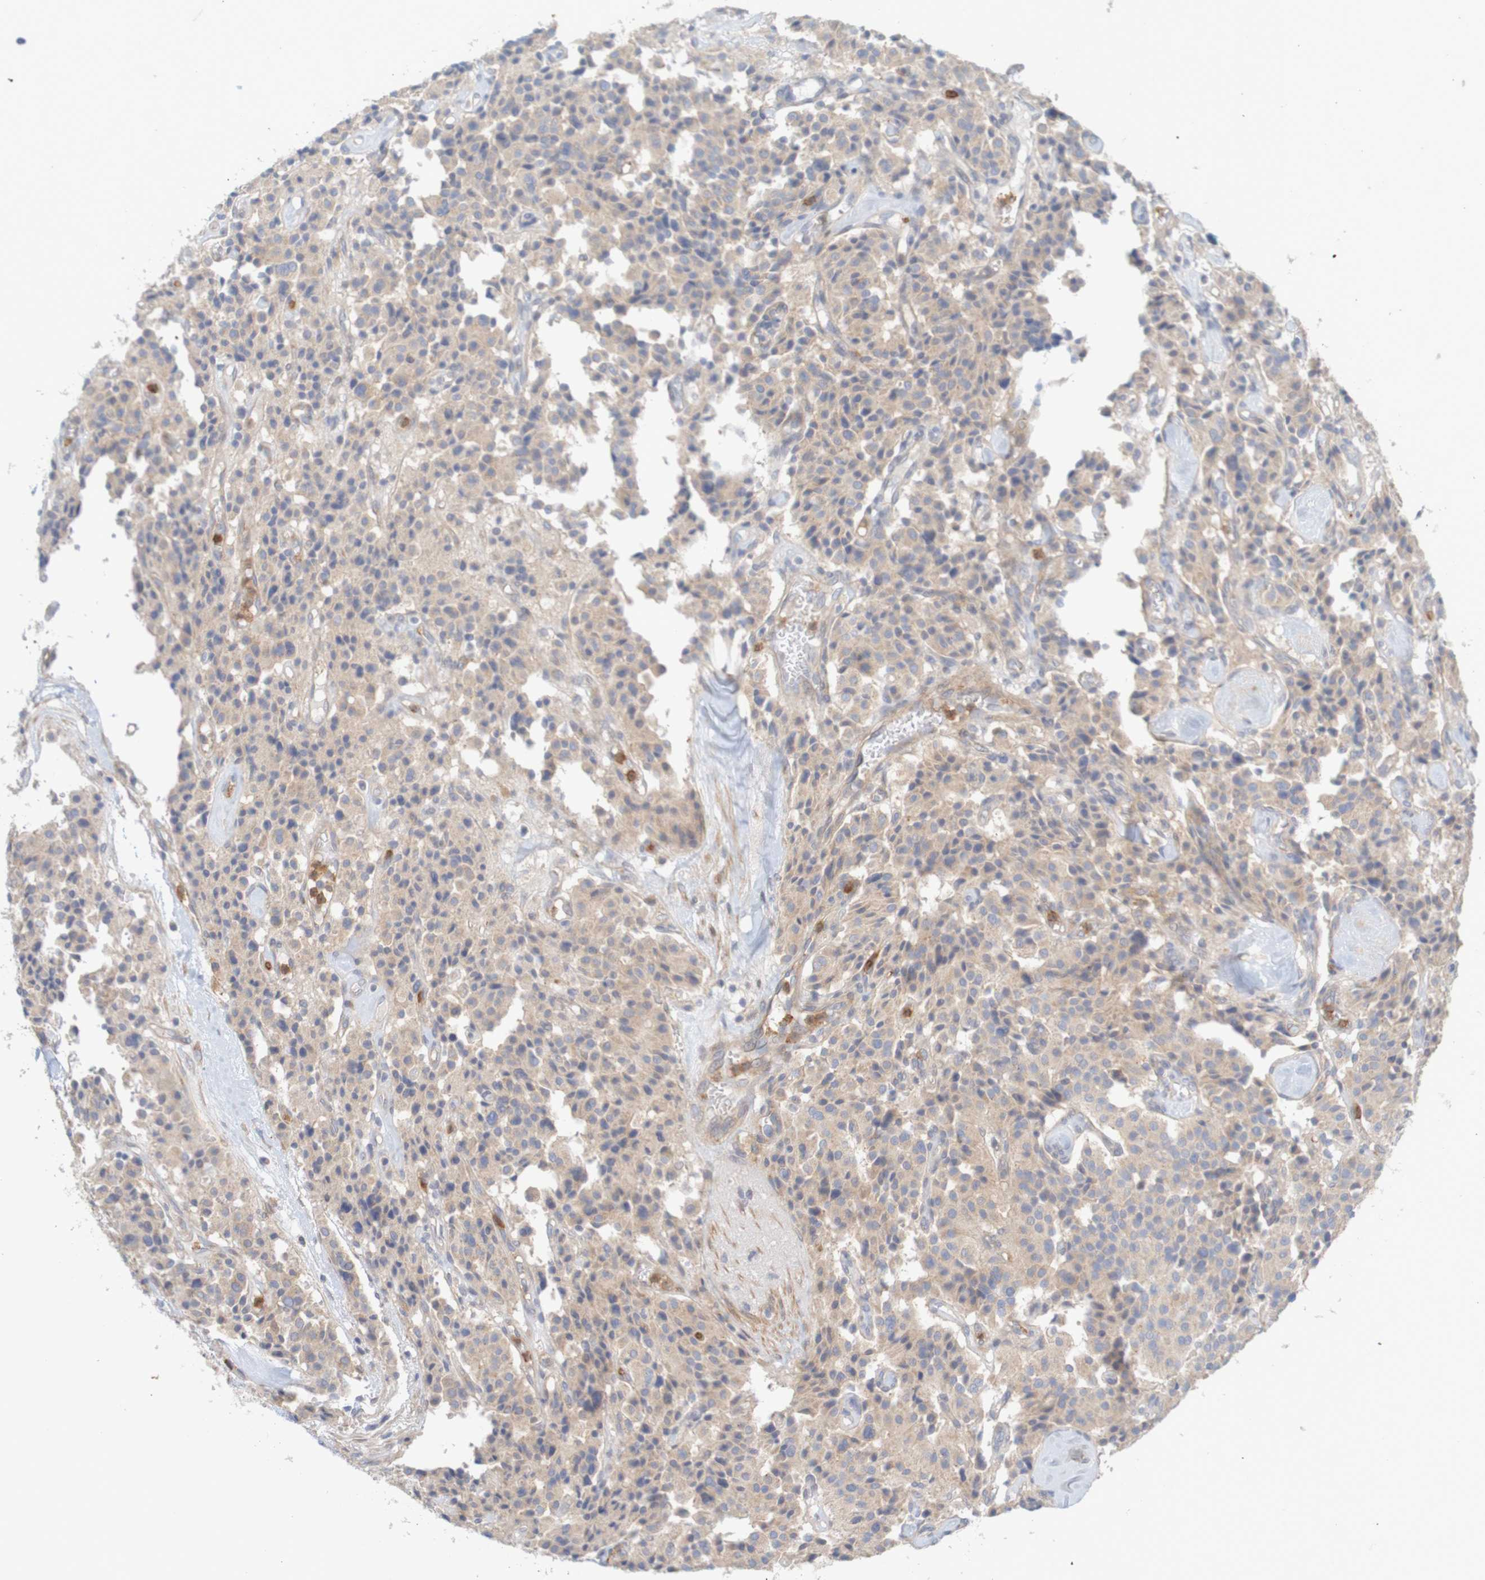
{"staining": {"intensity": "weak", "quantity": ">75%", "location": "cytoplasmic/membranous"}, "tissue": "carcinoid", "cell_type": "Tumor cells", "image_type": "cancer", "snomed": [{"axis": "morphology", "description": "Carcinoid, malignant, NOS"}, {"axis": "topography", "description": "Lung"}], "caption": "Carcinoid stained for a protein exhibits weak cytoplasmic/membranous positivity in tumor cells.", "gene": "KRT23", "patient": {"sex": "male", "age": 30}}